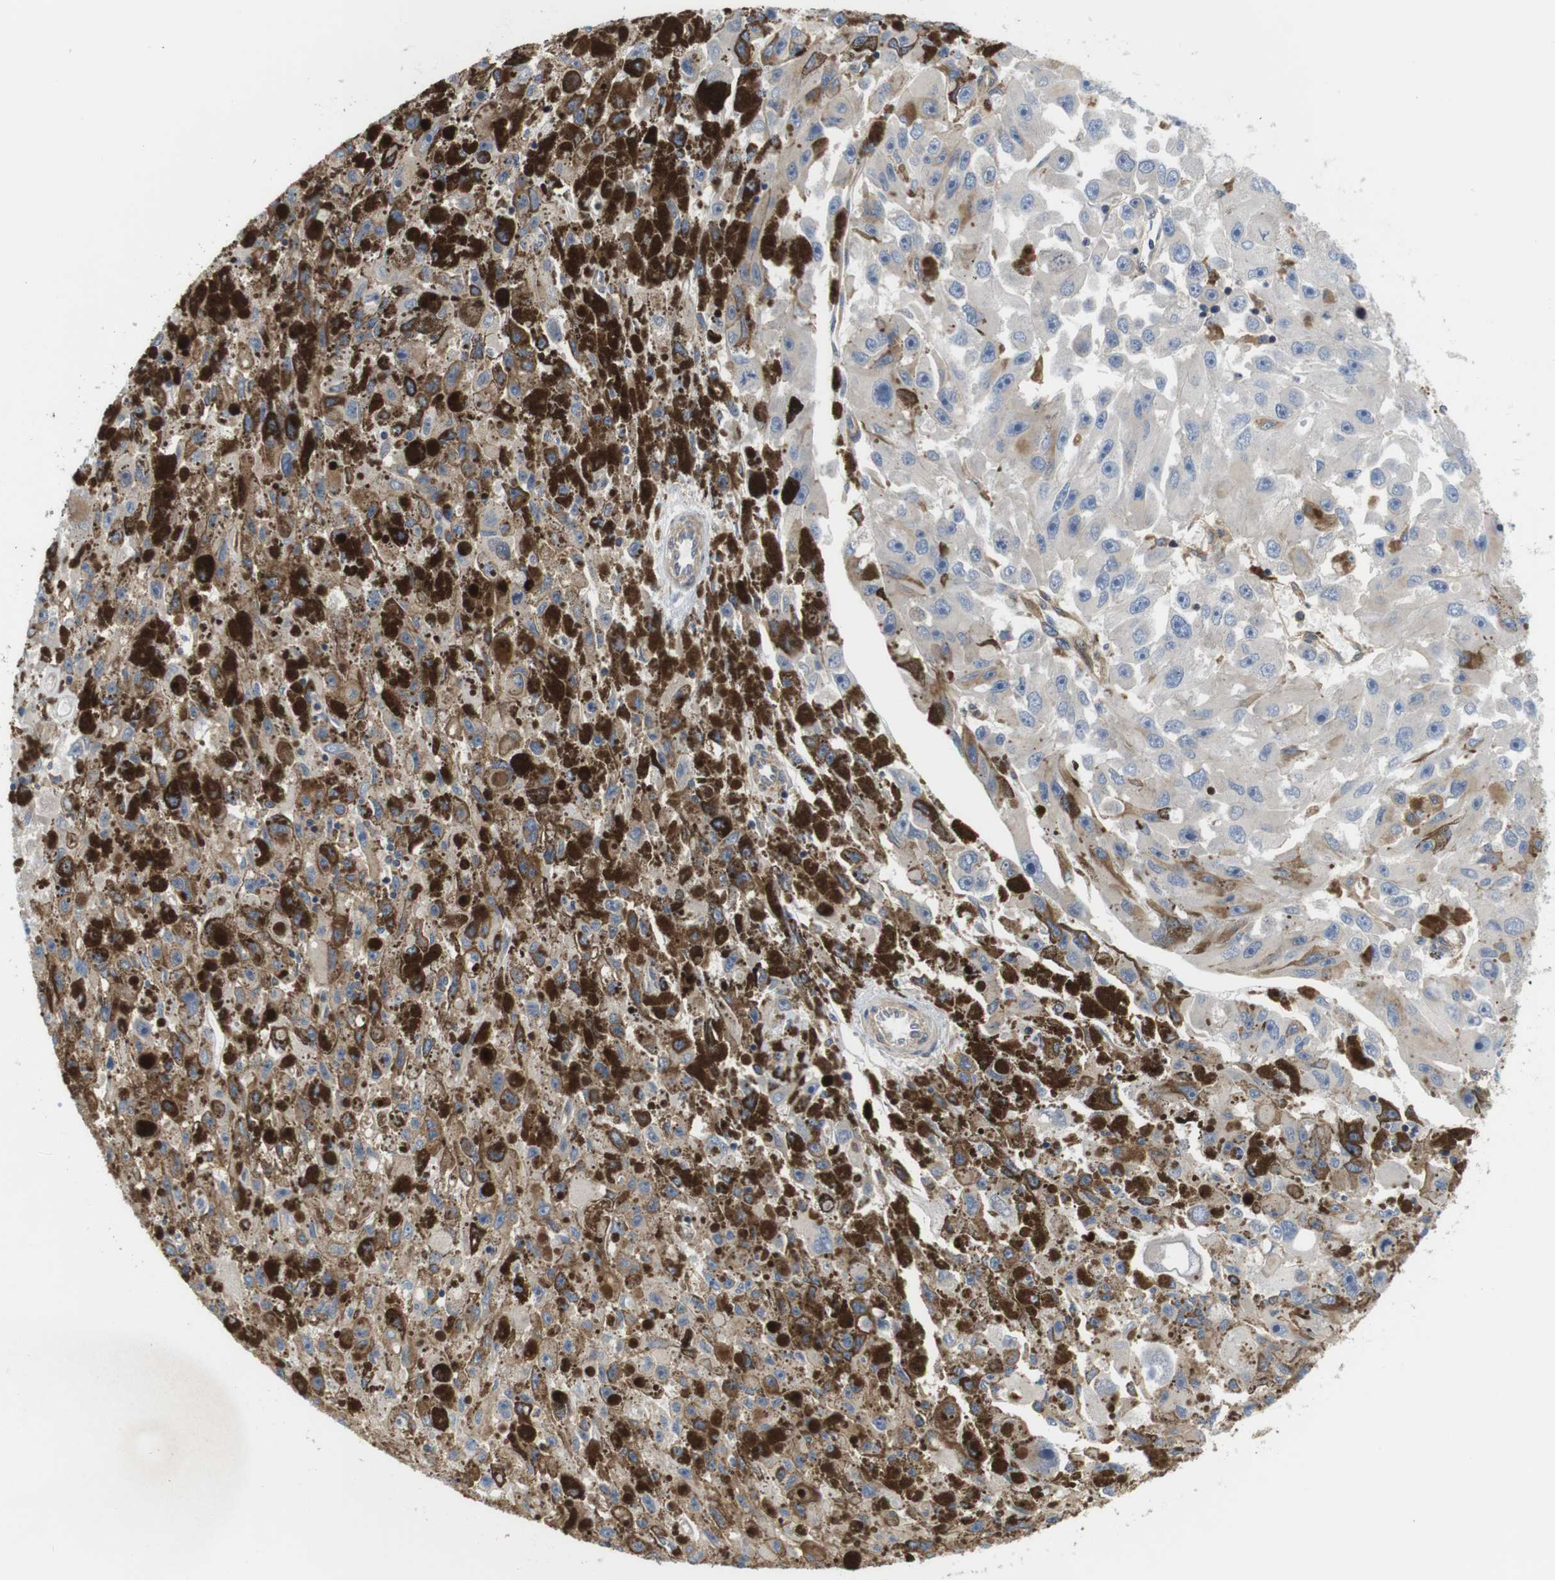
{"staining": {"intensity": "weak", "quantity": ">75%", "location": "cytoplasmic/membranous"}, "tissue": "melanoma", "cell_type": "Tumor cells", "image_type": "cancer", "snomed": [{"axis": "morphology", "description": "Malignant melanoma, NOS"}, {"axis": "topography", "description": "Skin"}], "caption": "Human melanoma stained for a protein (brown) displays weak cytoplasmic/membranous positive positivity in approximately >75% of tumor cells.", "gene": "HERPUD2", "patient": {"sex": "female", "age": 104}}